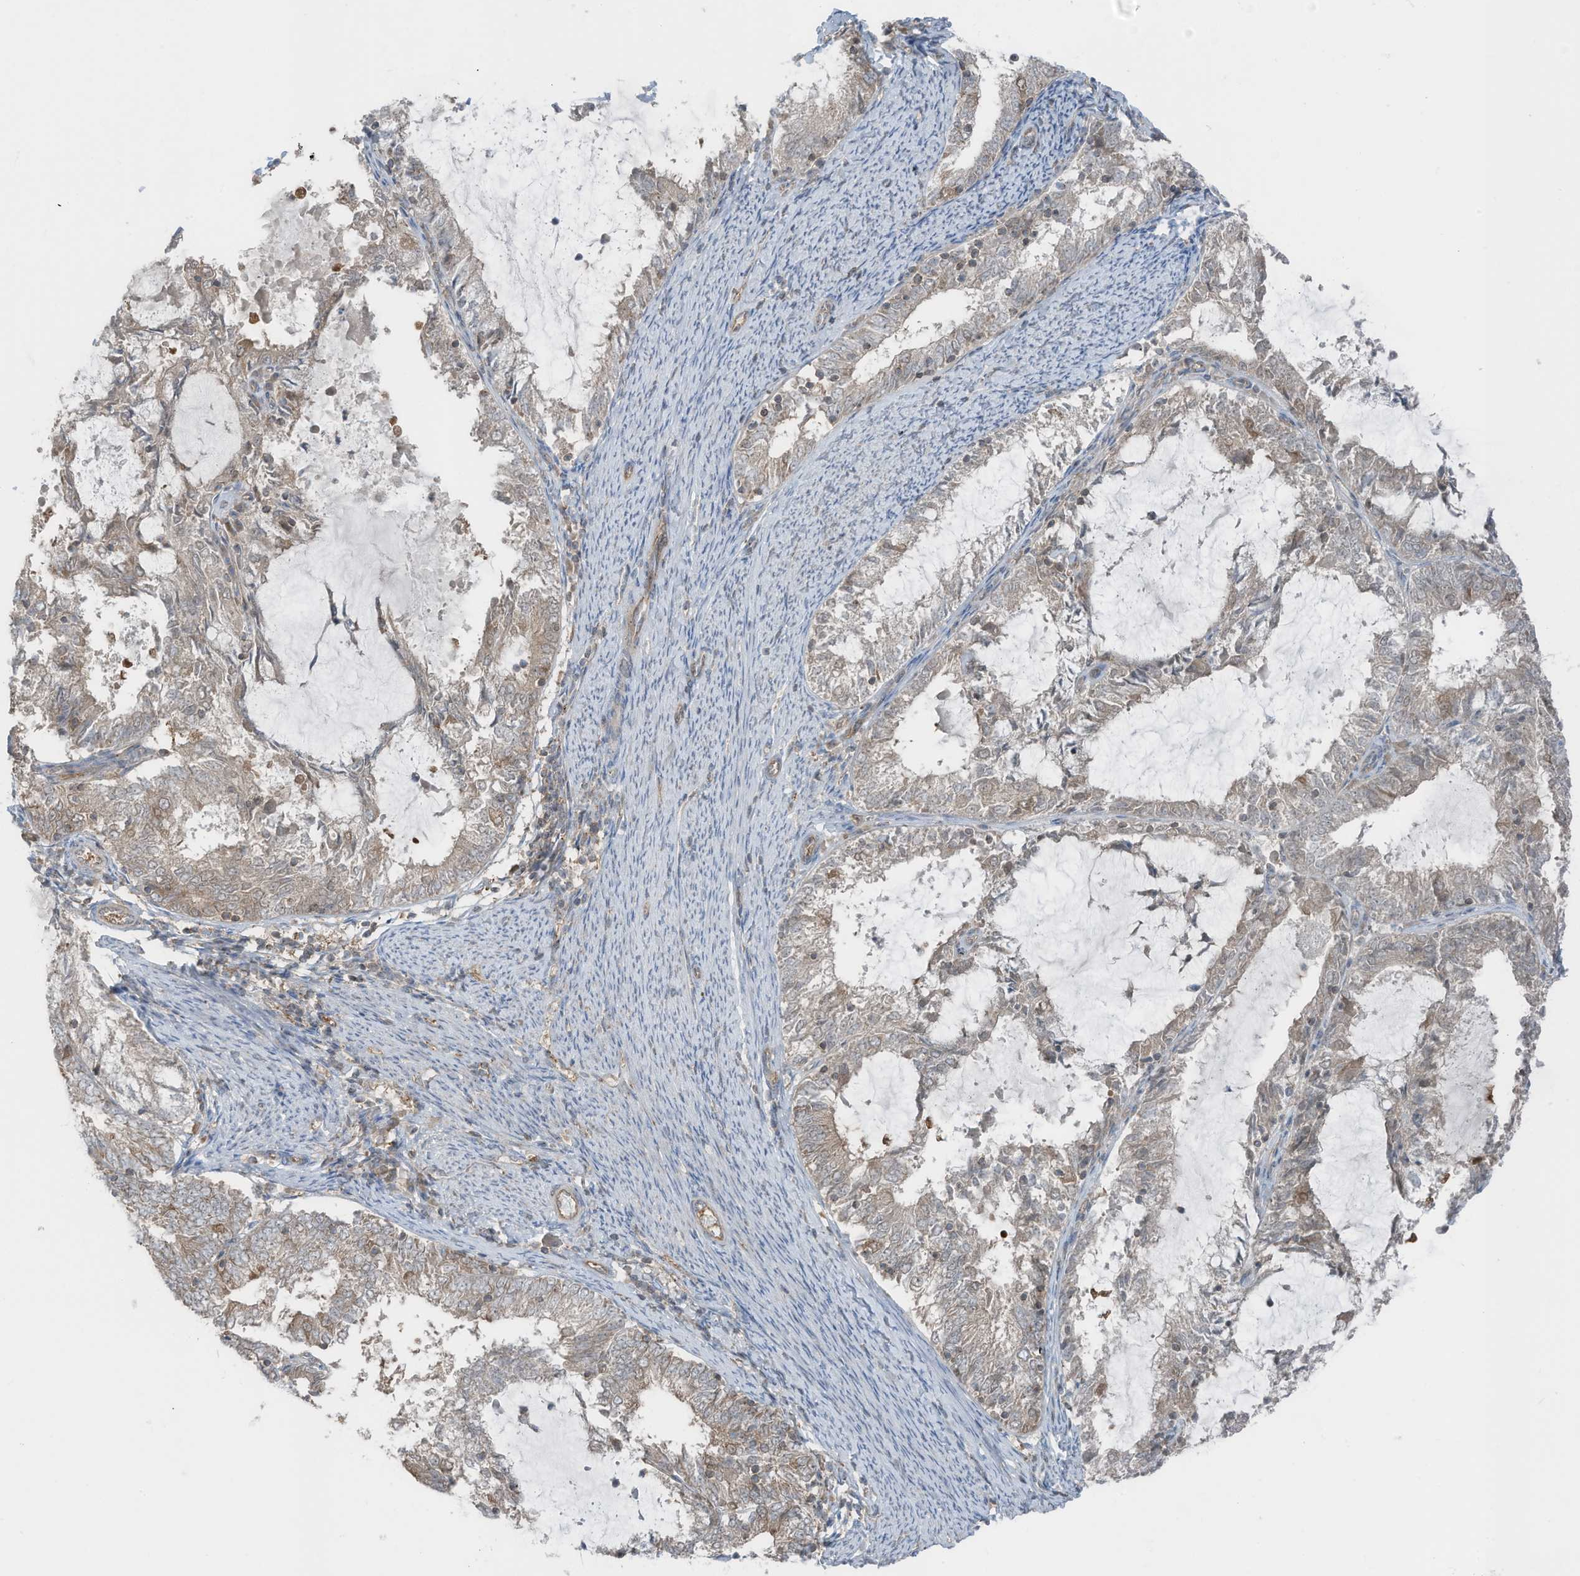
{"staining": {"intensity": "weak", "quantity": "<25%", "location": "cytoplasmic/membranous"}, "tissue": "endometrial cancer", "cell_type": "Tumor cells", "image_type": "cancer", "snomed": [{"axis": "morphology", "description": "Adenocarcinoma, NOS"}, {"axis": "topography", "description": "Endometrium"}], "caption": "This is an immunohistochemistry (IHC) histopathology image of endometrial cancer. There is no staining in tumor cells.", "gene": "TXNDC9", "patient": {"sex": "female", "age": 57}}